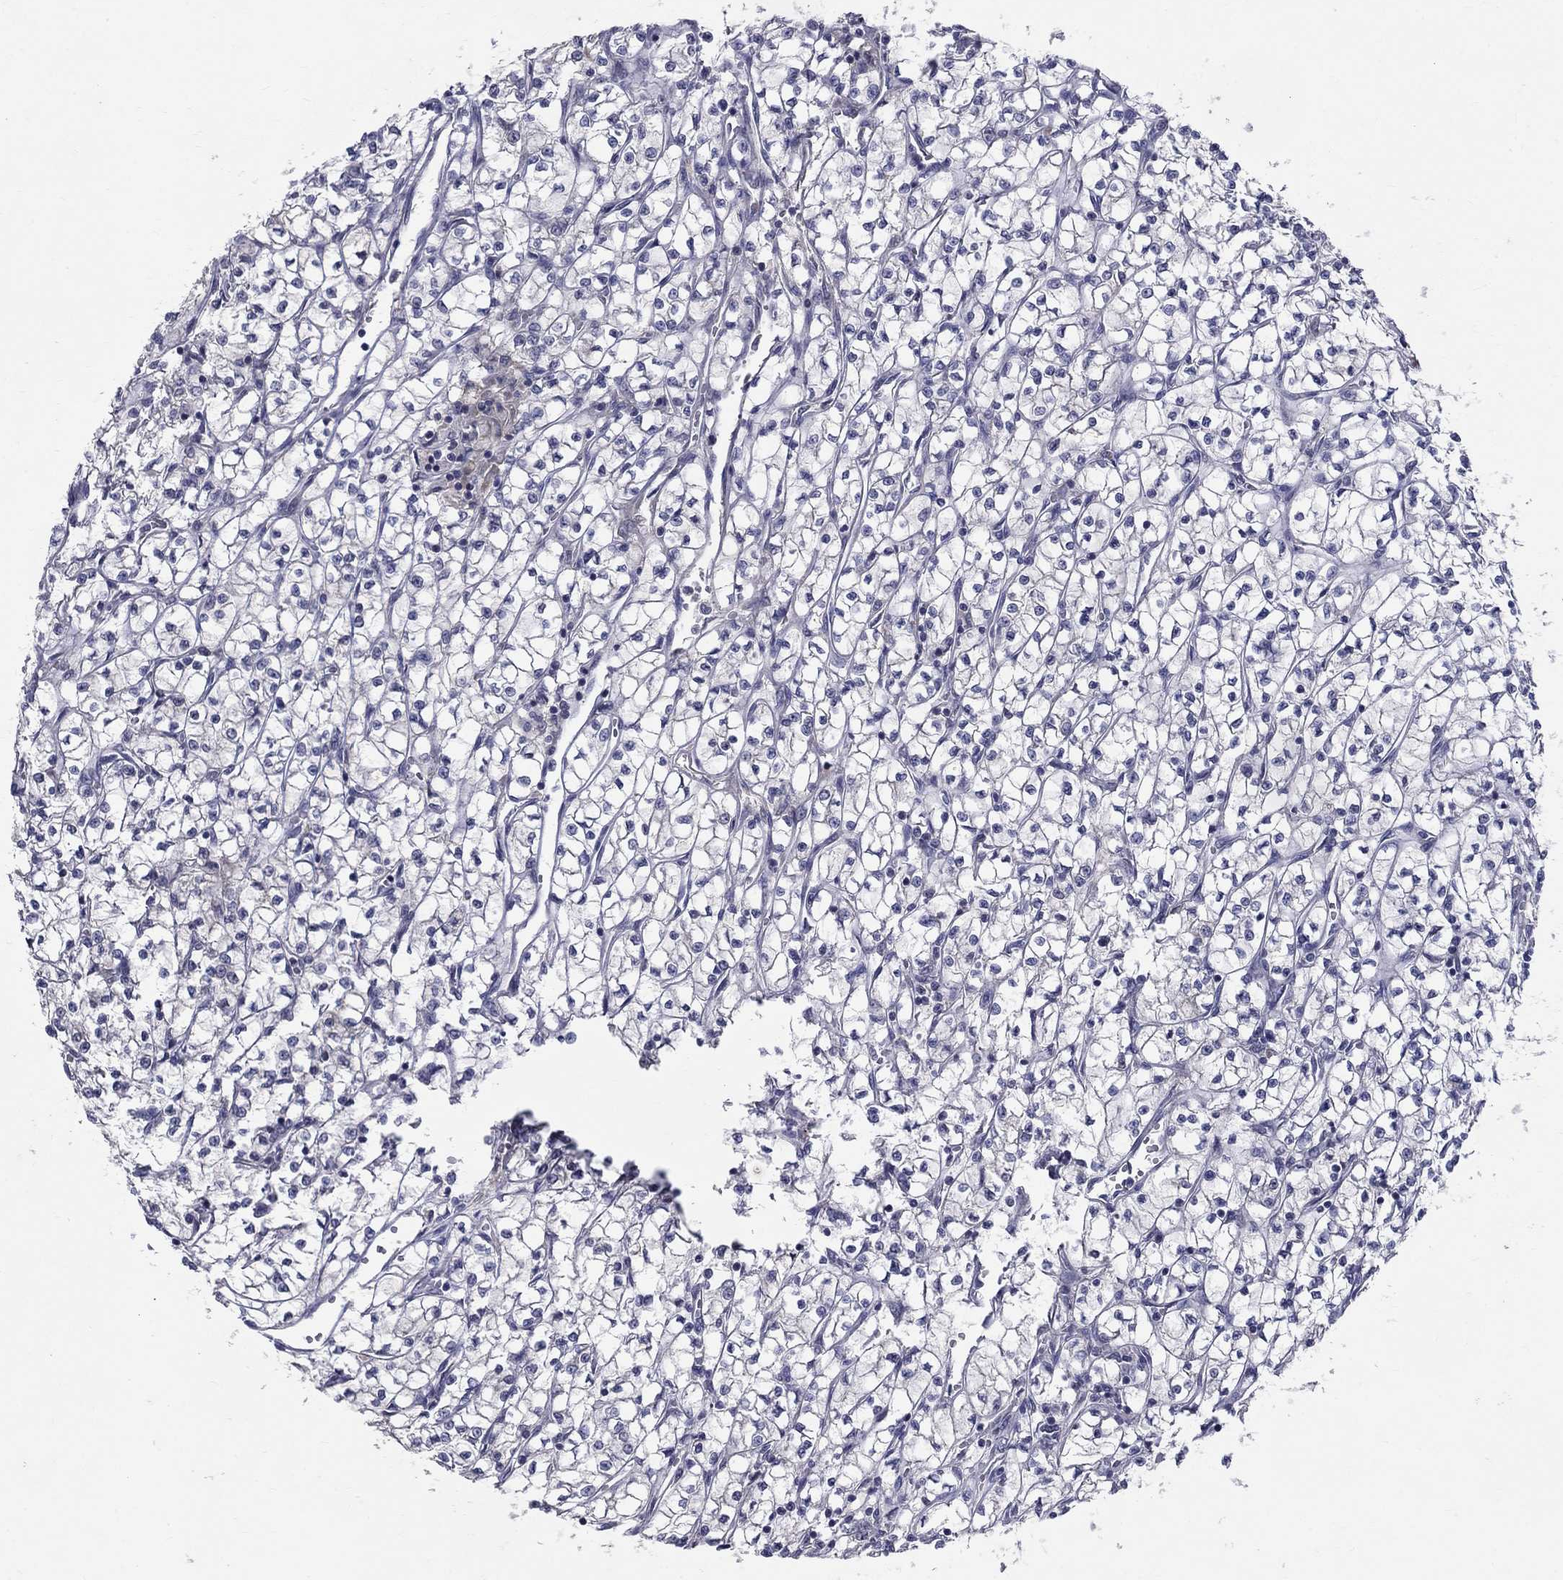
{"staining": {"intensity": "negative", "quantity": "none", "location": "none"}, "tissue": "renal cancer", "cell_type": "Tumor cells", "image_type": "cancer", "snomed": [{"axis": "morphology", "description": "Adenocarcinoma, NOS"}, {"axis": "topography", "description": "Kidney"}], "caption": "Image shows no protein positivity in tumor cells of adenocarcinoma (renal) tissue.", "gene": "SLC4A10", "patient": {"sex": "female", "age": 64}}